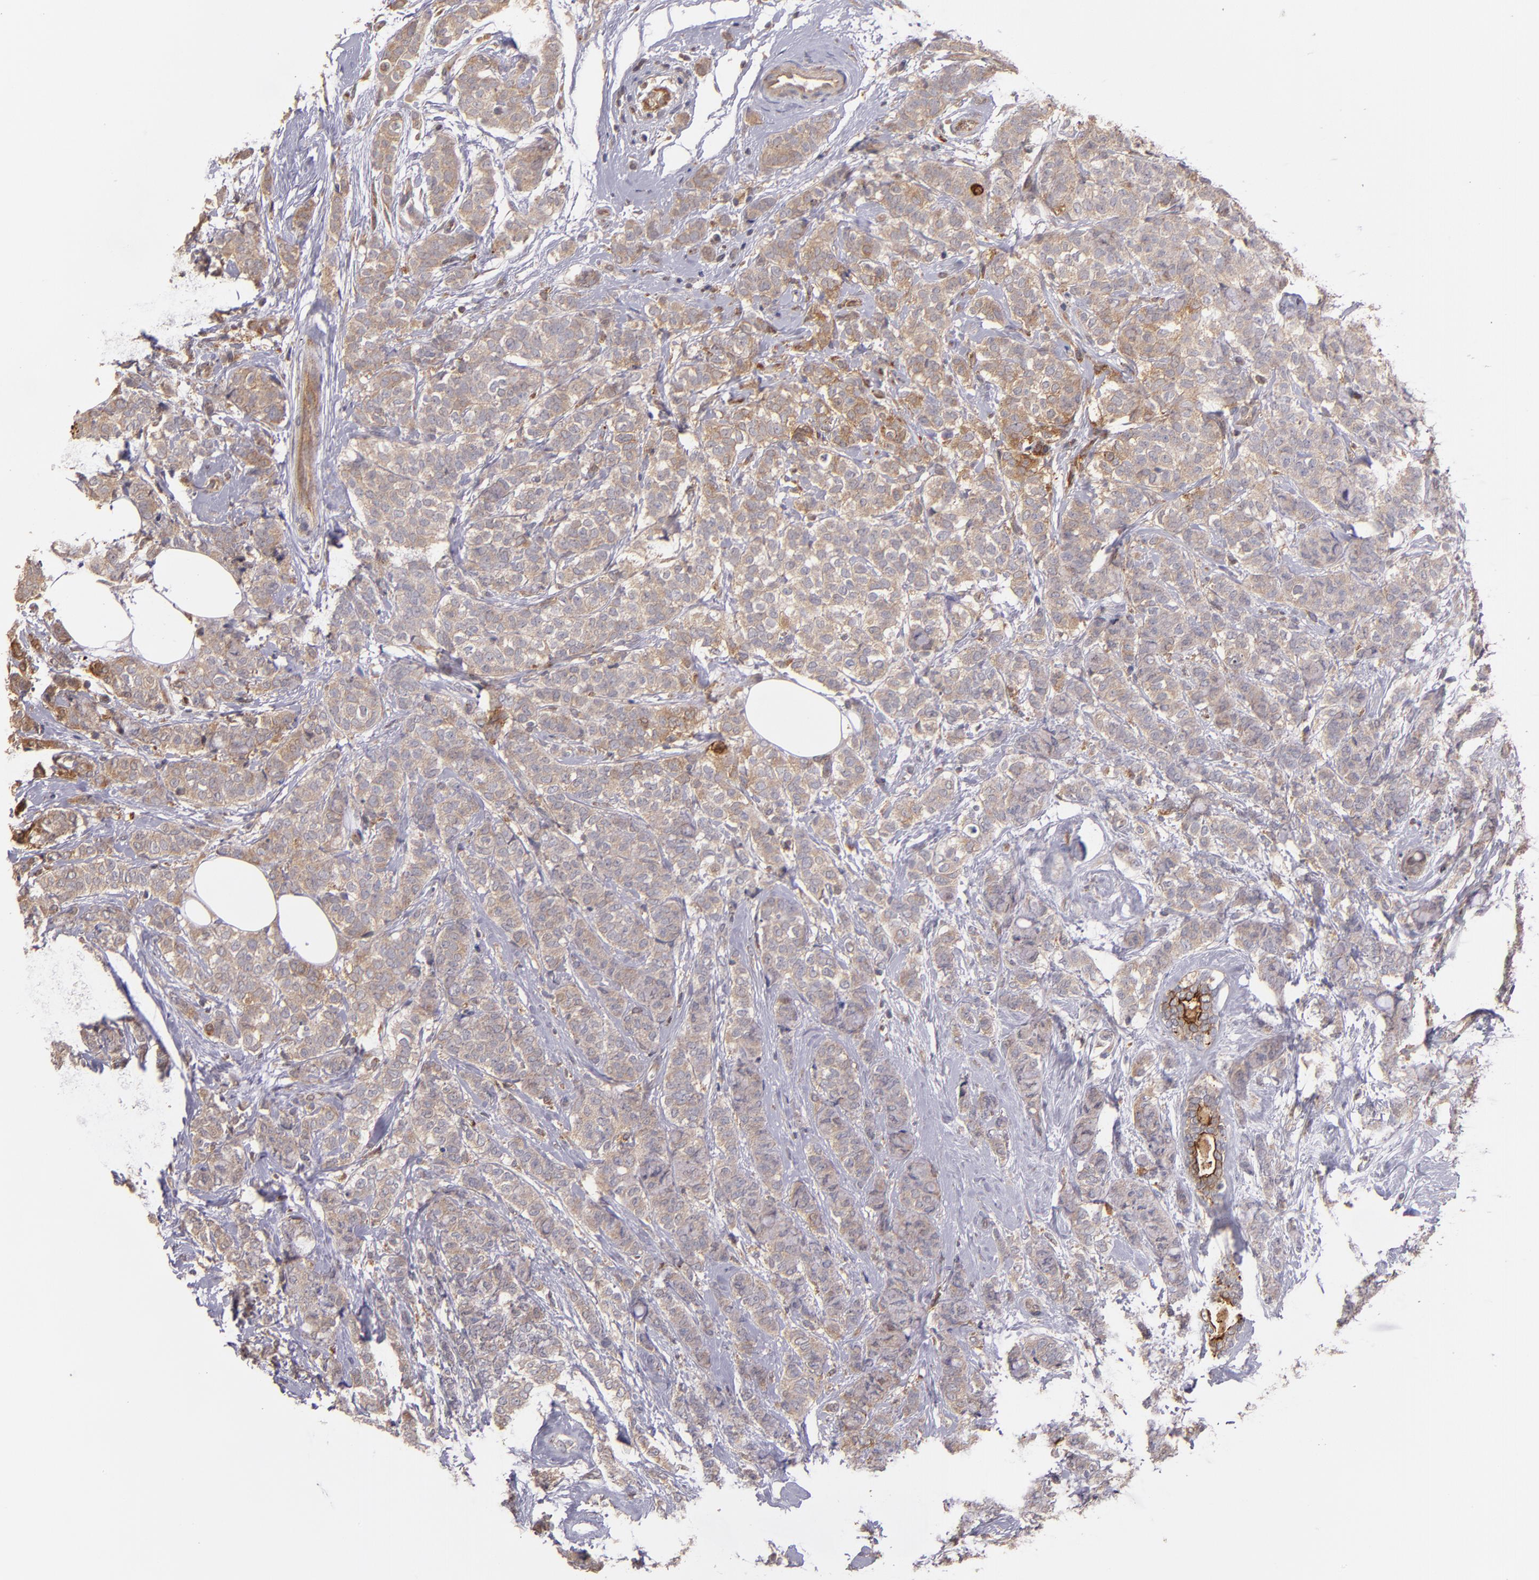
{"staining": {"intensity": "weak", "quantity": ">75%", "location": "cytoplasmic/membranous"}, "tissue": "breast cancer", "cell_type": "Tumor cells", "image_type": "cancer", "snomed": [{"axis": "morphology", "description": "Lobular carcinoma"}, {"axis": "topography", "description": "Breast"}], "caption": "About >75% of tumor cells in human breast lobular carcinoma demonstrate weak cytoplasmic/membranous protein staining as visualized by brown immunohistochemical staining.", "gene": "IFIH1", "patient": {"sex": "female", "age": 60}}